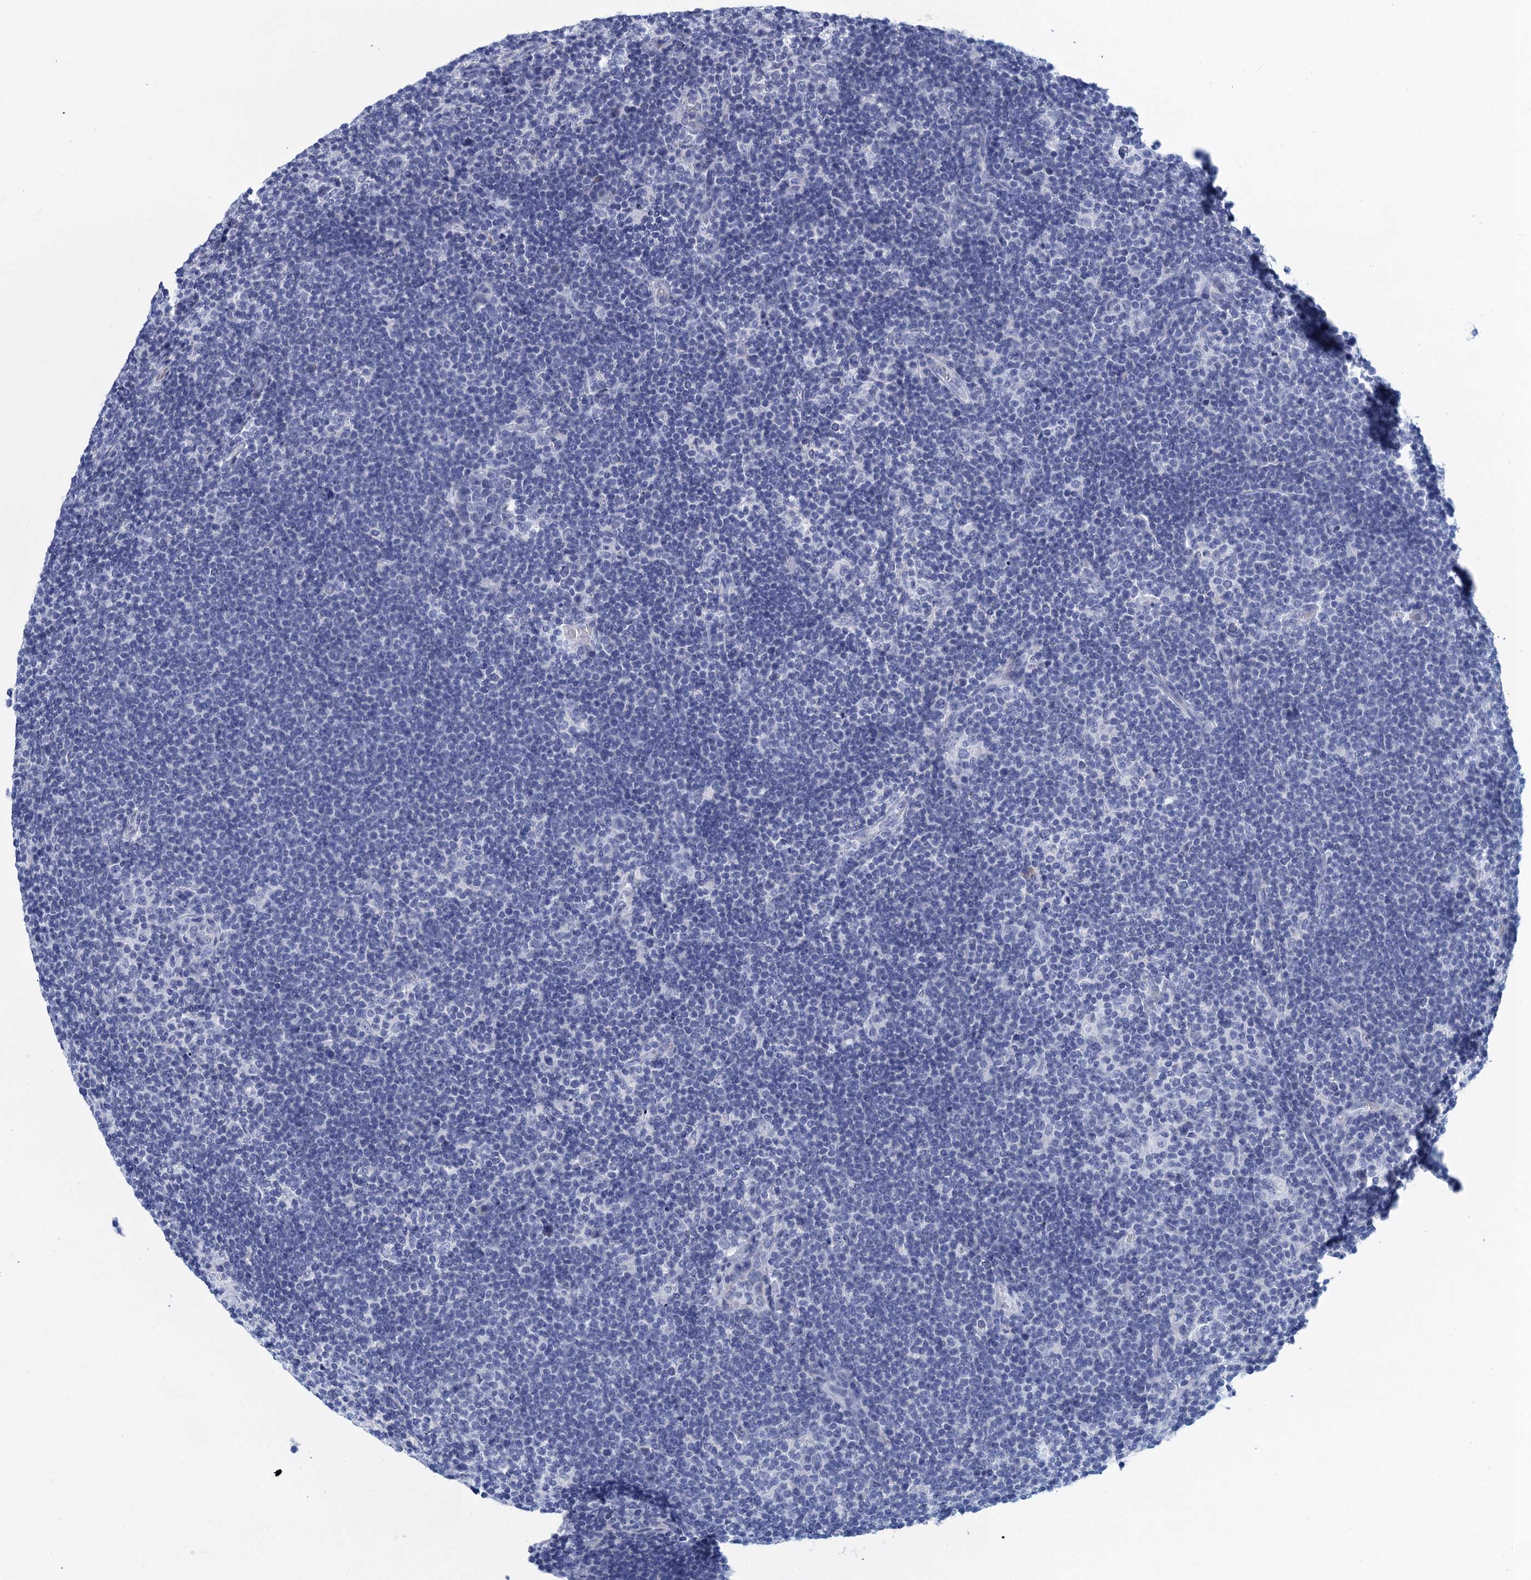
{"staining": {"intensity": "negative", "quantity": "none", "location": "none"}, "tissue": "lymphoma", "cell_type": "Tumor cells", "image_type": "cancer", "snomed": [{"axis": "morphology", "description": "Hodgkin's disease, NOS"}, {"axis": "topography", "description": "Lymph node"}], "caption": "A micrograph of human Hodgkin's disease is negative for staining in tumor cells.", "gene": "SCEL", "patient": {"sex": "female", "age": 57}}